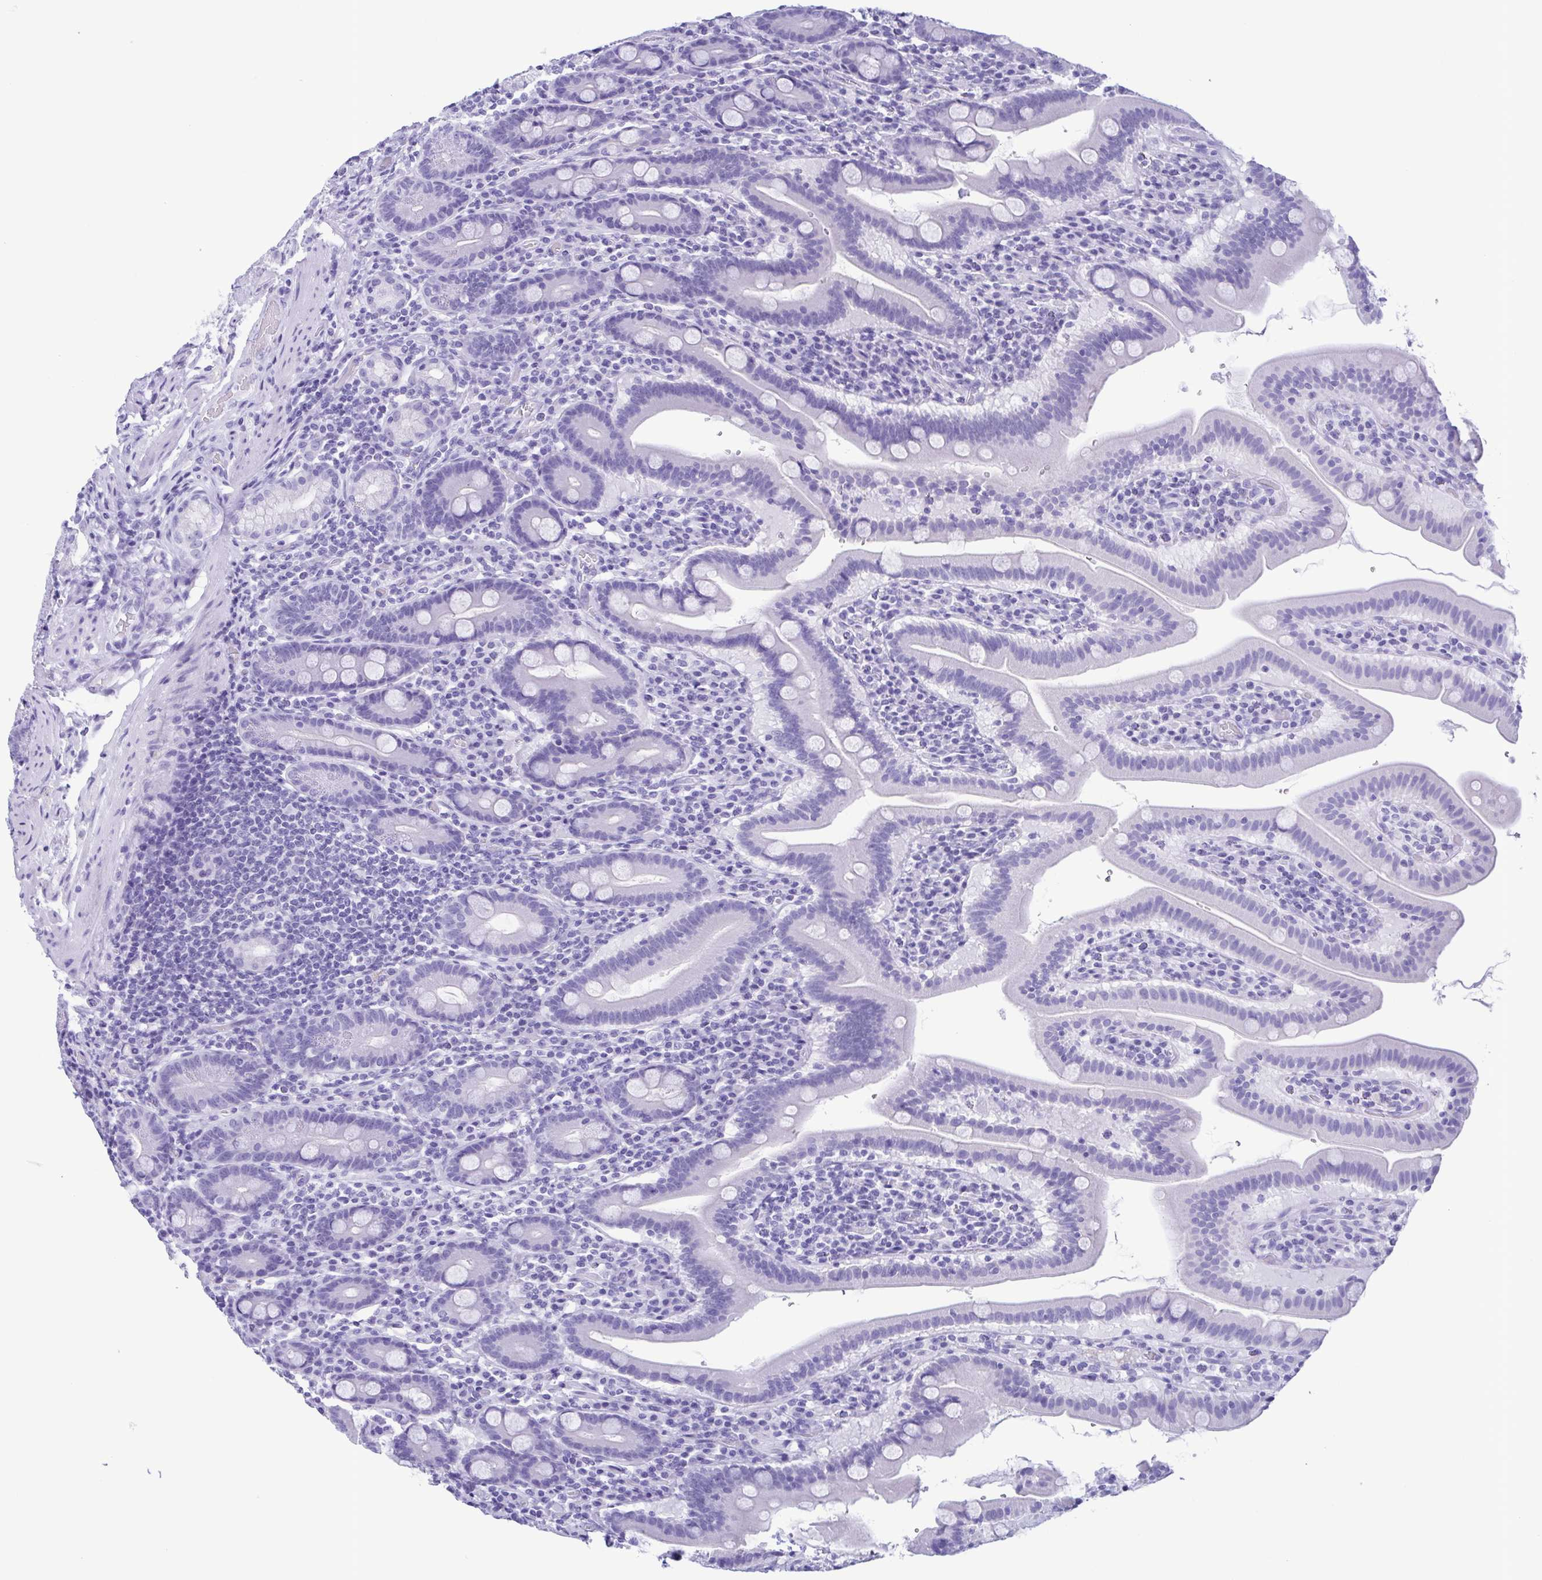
{"staining": {"intensity": "negative", "quantity": "none", "location": "none"}, "tissue": "small intestine", "cell_type": "Glandular cells", "image_type": "normal", "snomed": [{"axis": "morphology", "description": "Normal tissue, NOS"}, {"axis": "topography", "description": "Small intestine"}], "caption": "IHC histopathology image of normal small intestine stained for a protein (brown), which reveals no positivity in glandular cells.", "gene": "TSPY10", "patient": {"sex": "male", "age": 26}}